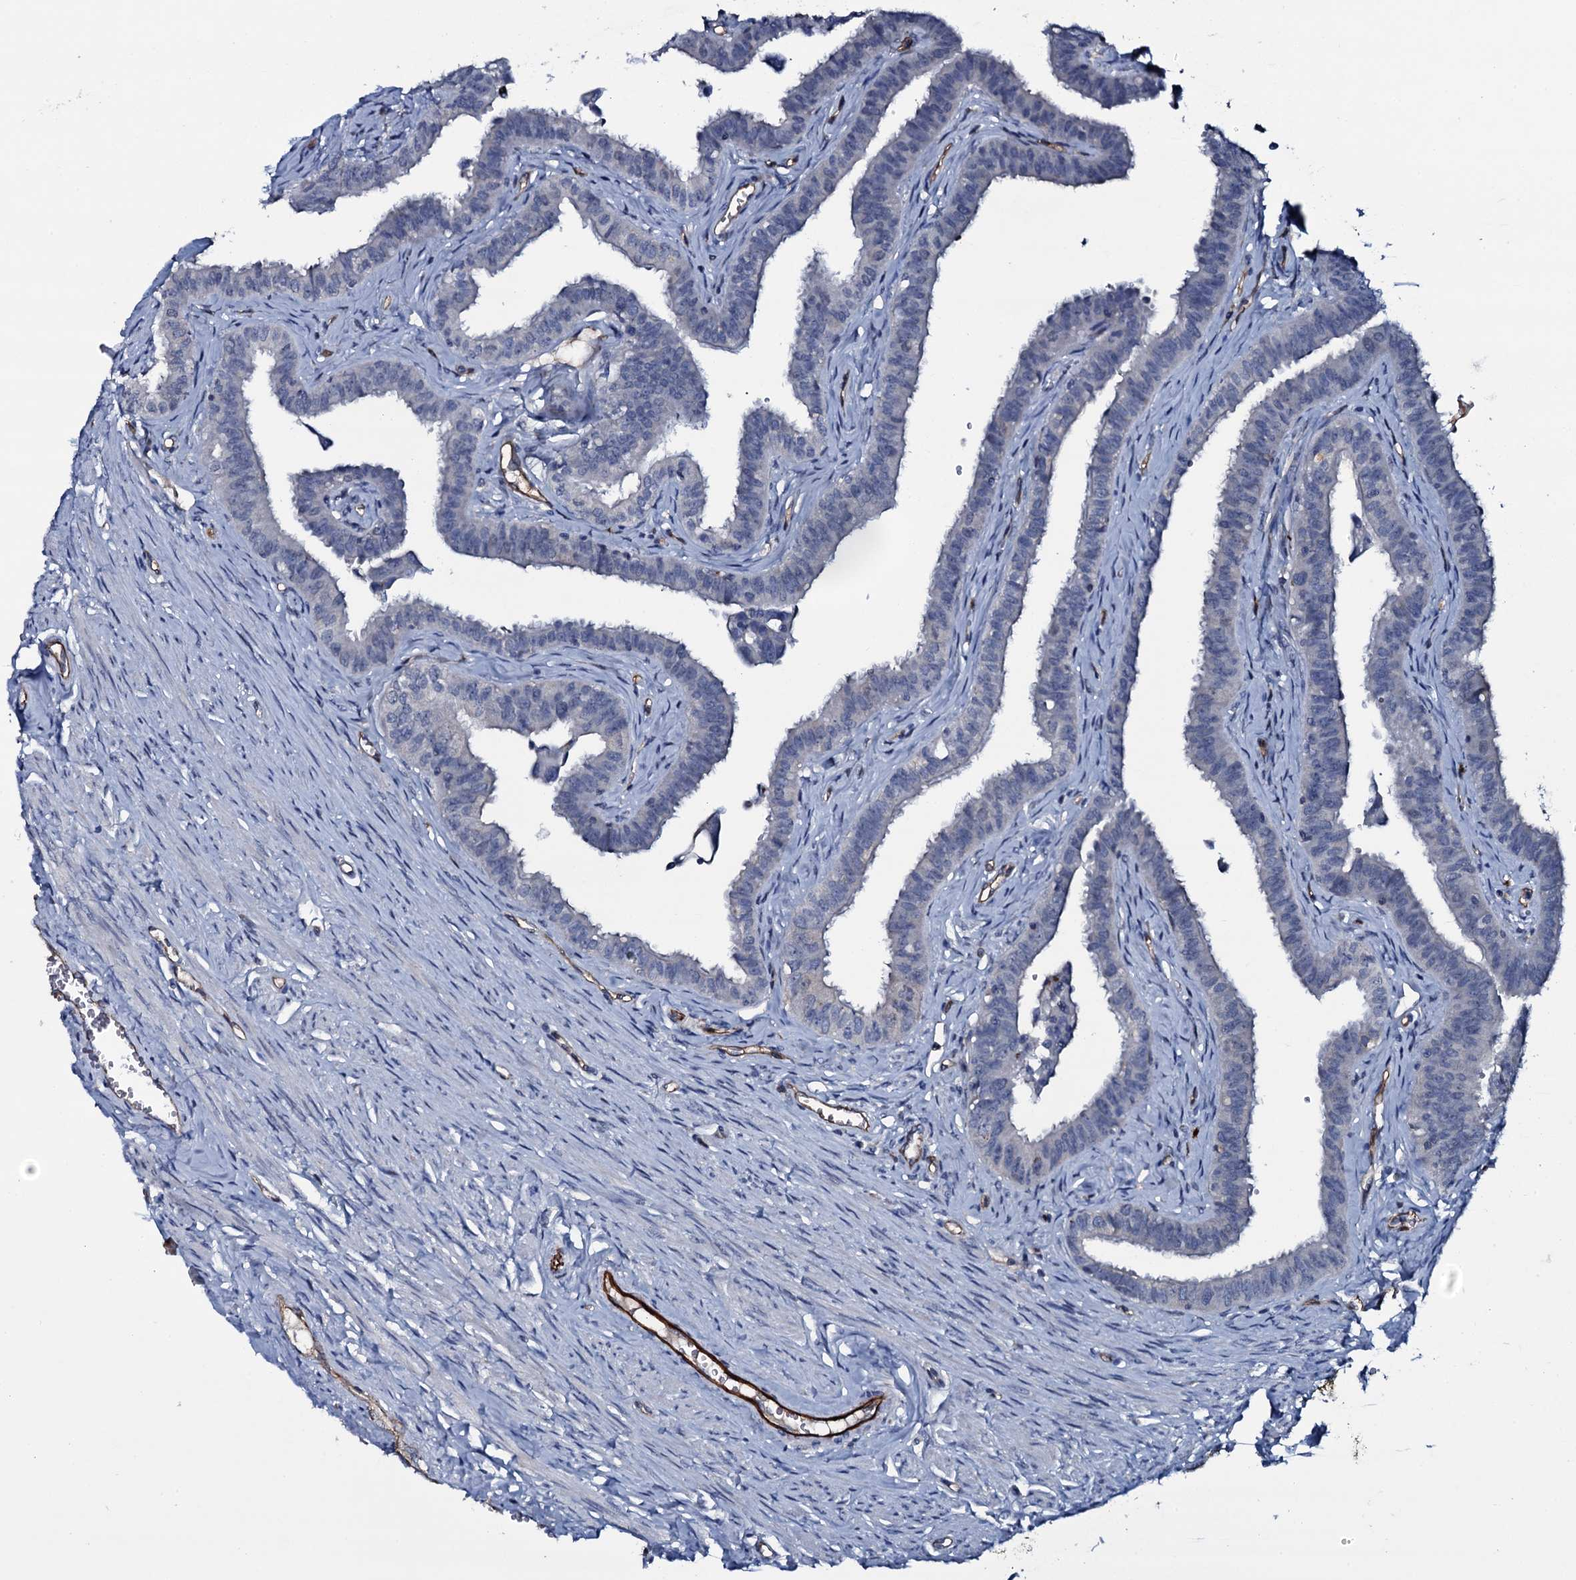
{"staining": {"intensity": "negative", "quantity": "none", "location": "none"}, "tissue": "fallopian tube", "cell_type": "Glandular cells", "image_type": "normal", "snomed": [{"axis": "morphology", "description": "Normal tissue, NOS"}, {"axis": "morphology", "description": "Carcinoma, NOS"}, {"axis": "topography", "description": "Fallopian tube"}, {"axis": "topography", "description": "Ovary"}], "caption": "IHC micrograph of normal human fallopian tube stained for a protein (brown), which demonstrates no staining in glandular cells. (DAB IHC, high magnification).", "gene": "CLEC14A", "patient": {"sex": "female", "age": 59}}